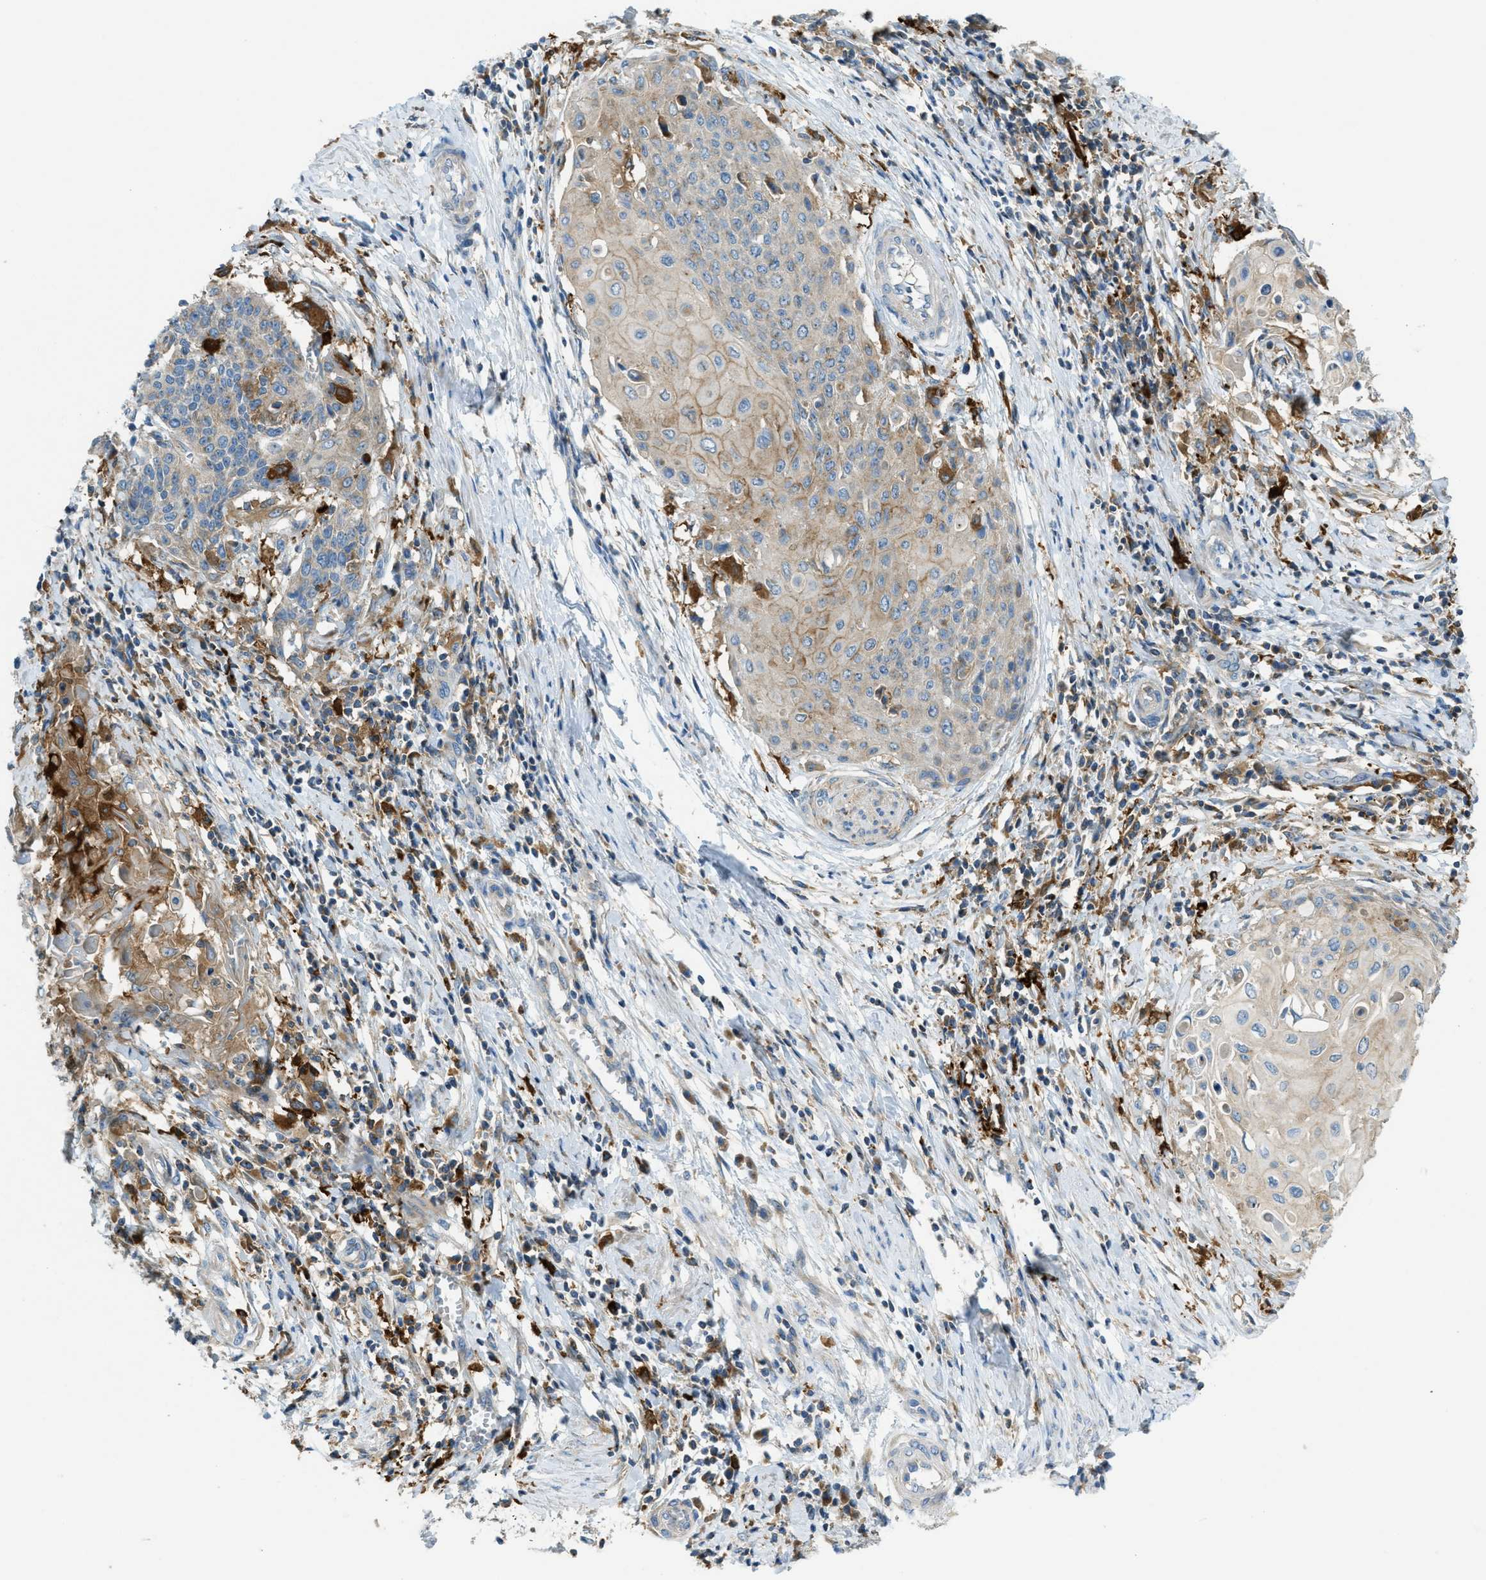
{"staining": {"intensity": "weak", "quantity": "25%-75%", "location": "cytoplasmic/membranous"}, "tissue": "cervical cancer", "cell_type": "Tumor cells", "image_type": "cancer", "snomed": [{"axis": "morphology", "description": "Squamous cell carcinoma, NOS"}, {"axis": "topography", "description": "Cervix"}], "caption": "Protein expression analysis of cervical squamous cell carcinoma displays weak cytoplasmic/membranous positivity in approximately 25%-75% of tumor cells.", "gene": "RFFL", "patient": {"sex": "female", "age": 39}}